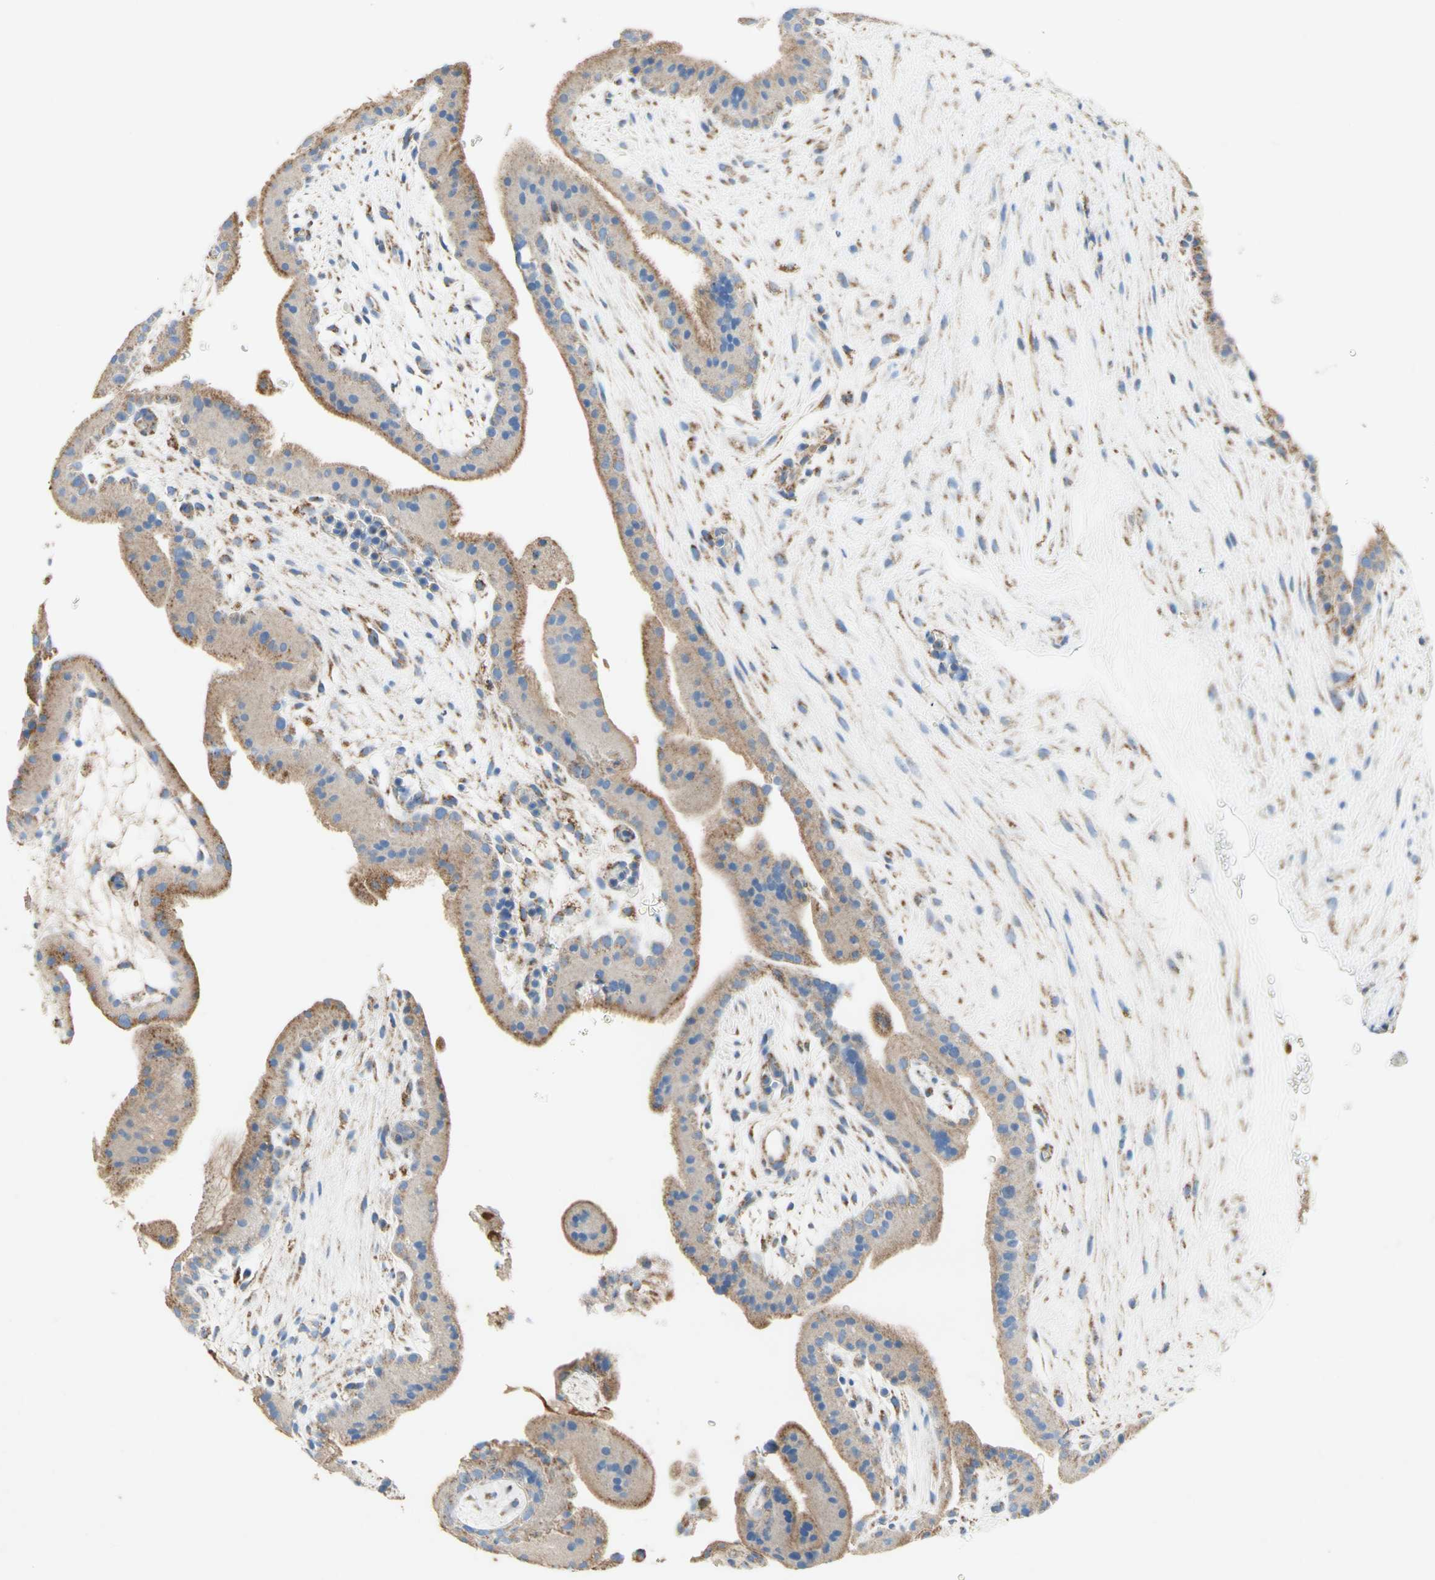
{"staining": {"intensity": "weak", "quantity": ">75%", "location": "cytoplasmic/membranous"}, "tissue": "placenta", "cell_type": "Decidual cells", "image_type": "normal", "snomed": [{"axis": "morphology", "description": "Normal tissue, NOS"}, {"axis": "topography", "description": "Placenta"}], "caption": "Human placenta stained for a protein (brown) reveals weak cytoplasmic/membranous positive expression in approximately >75% of decidual cells.", "gene": "SDHB", "patient": {"sex": "female", "age": 19}}